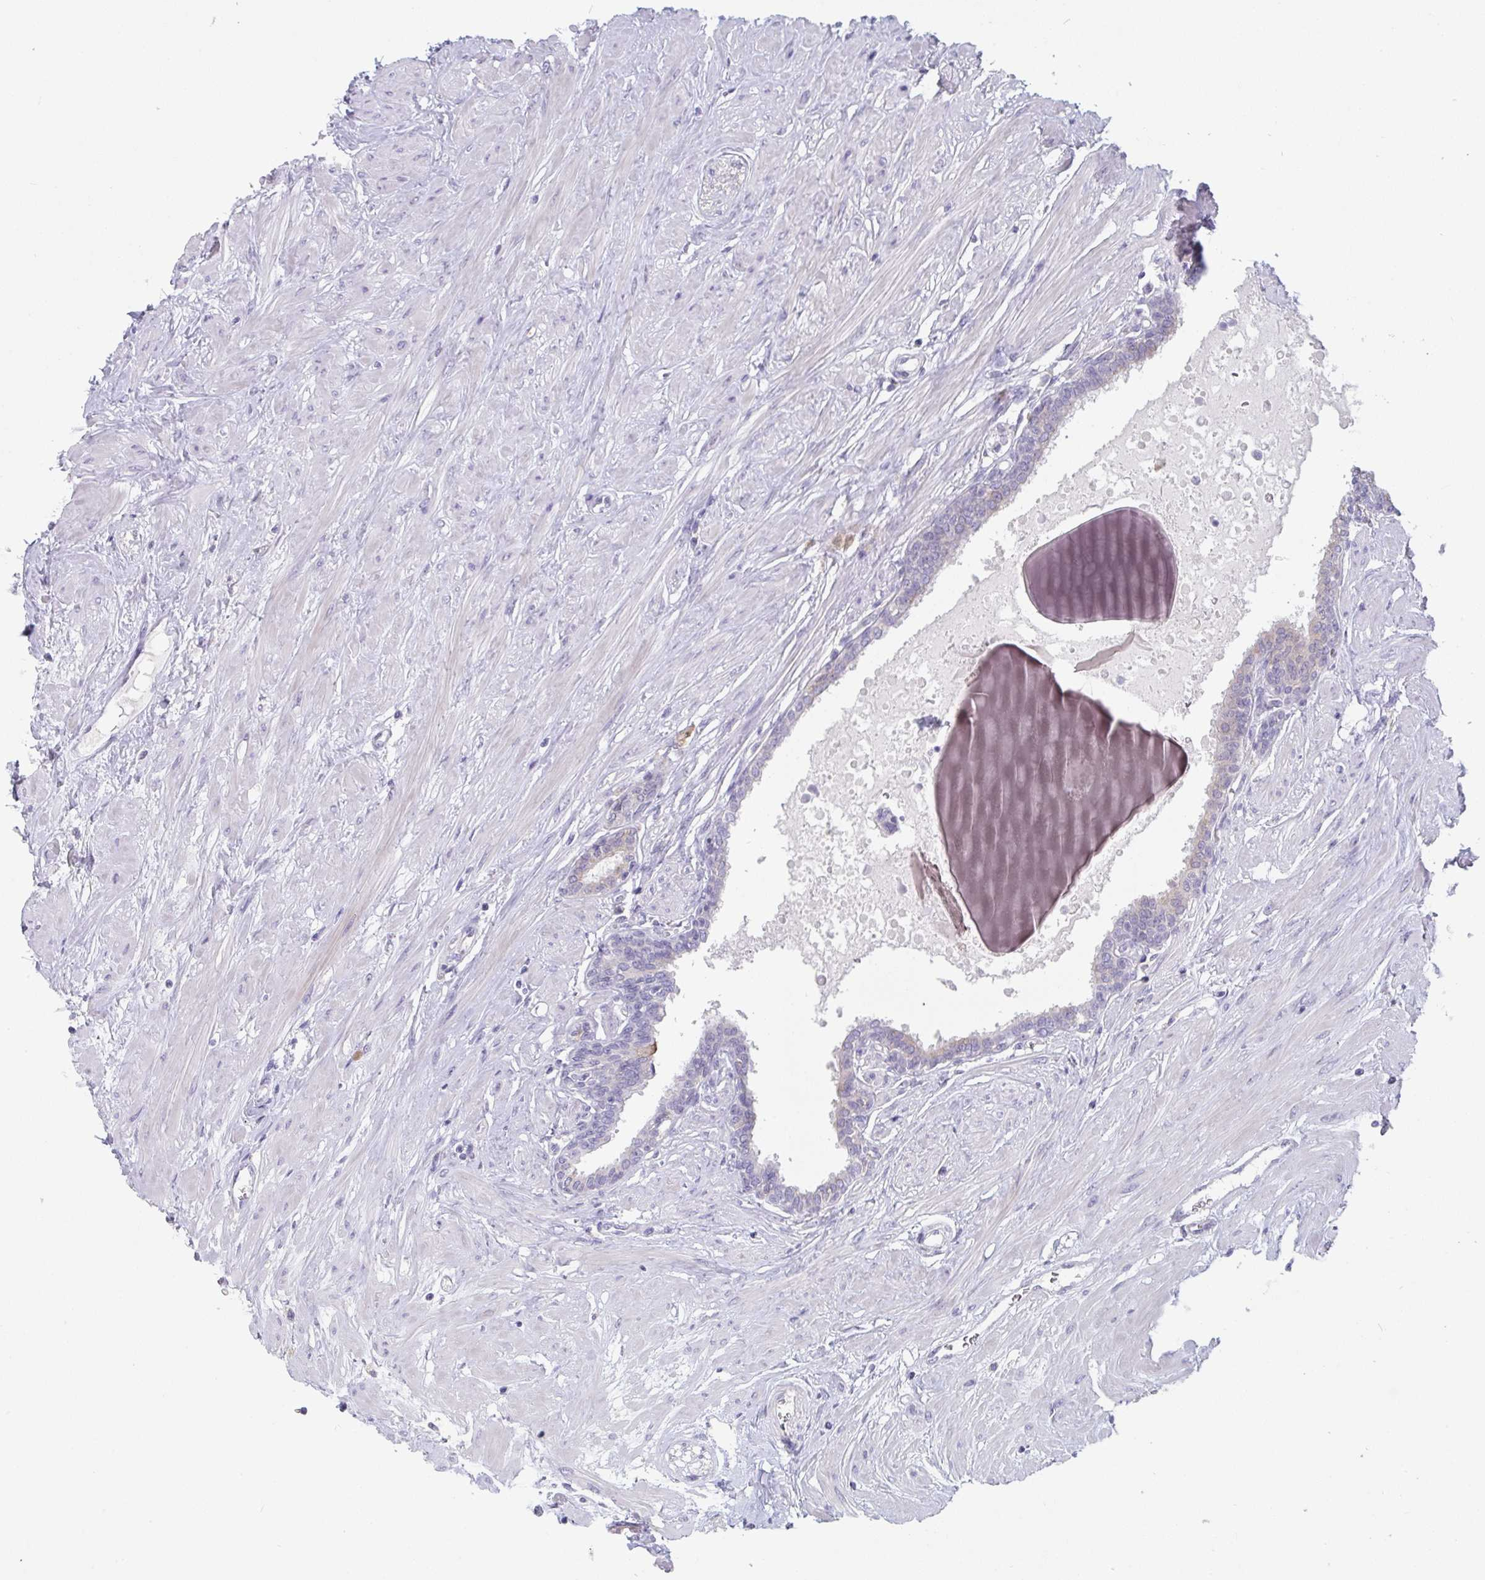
{"staining": {"intensity": "moderate", "quantity": "25%-75%", "location": "cytoplasmic/membranous"}, "tissue": "seminal vesicle", "cell_type": "Glandular cells", "image_type": "normal", "snomed": [{"axis": "morphology", "description": "Normal tissue, NOS"}, {"axis": "topography", "description": "Prostate"}, {"axis": "topography", "description": "Seminal veicle"}], "caption": "Seminal vesicle stained with a protein marker demonstrates moderate staining in glandular cells.", "gene": "PTPRD", "patient": {"sex": "male", "age": 60}}